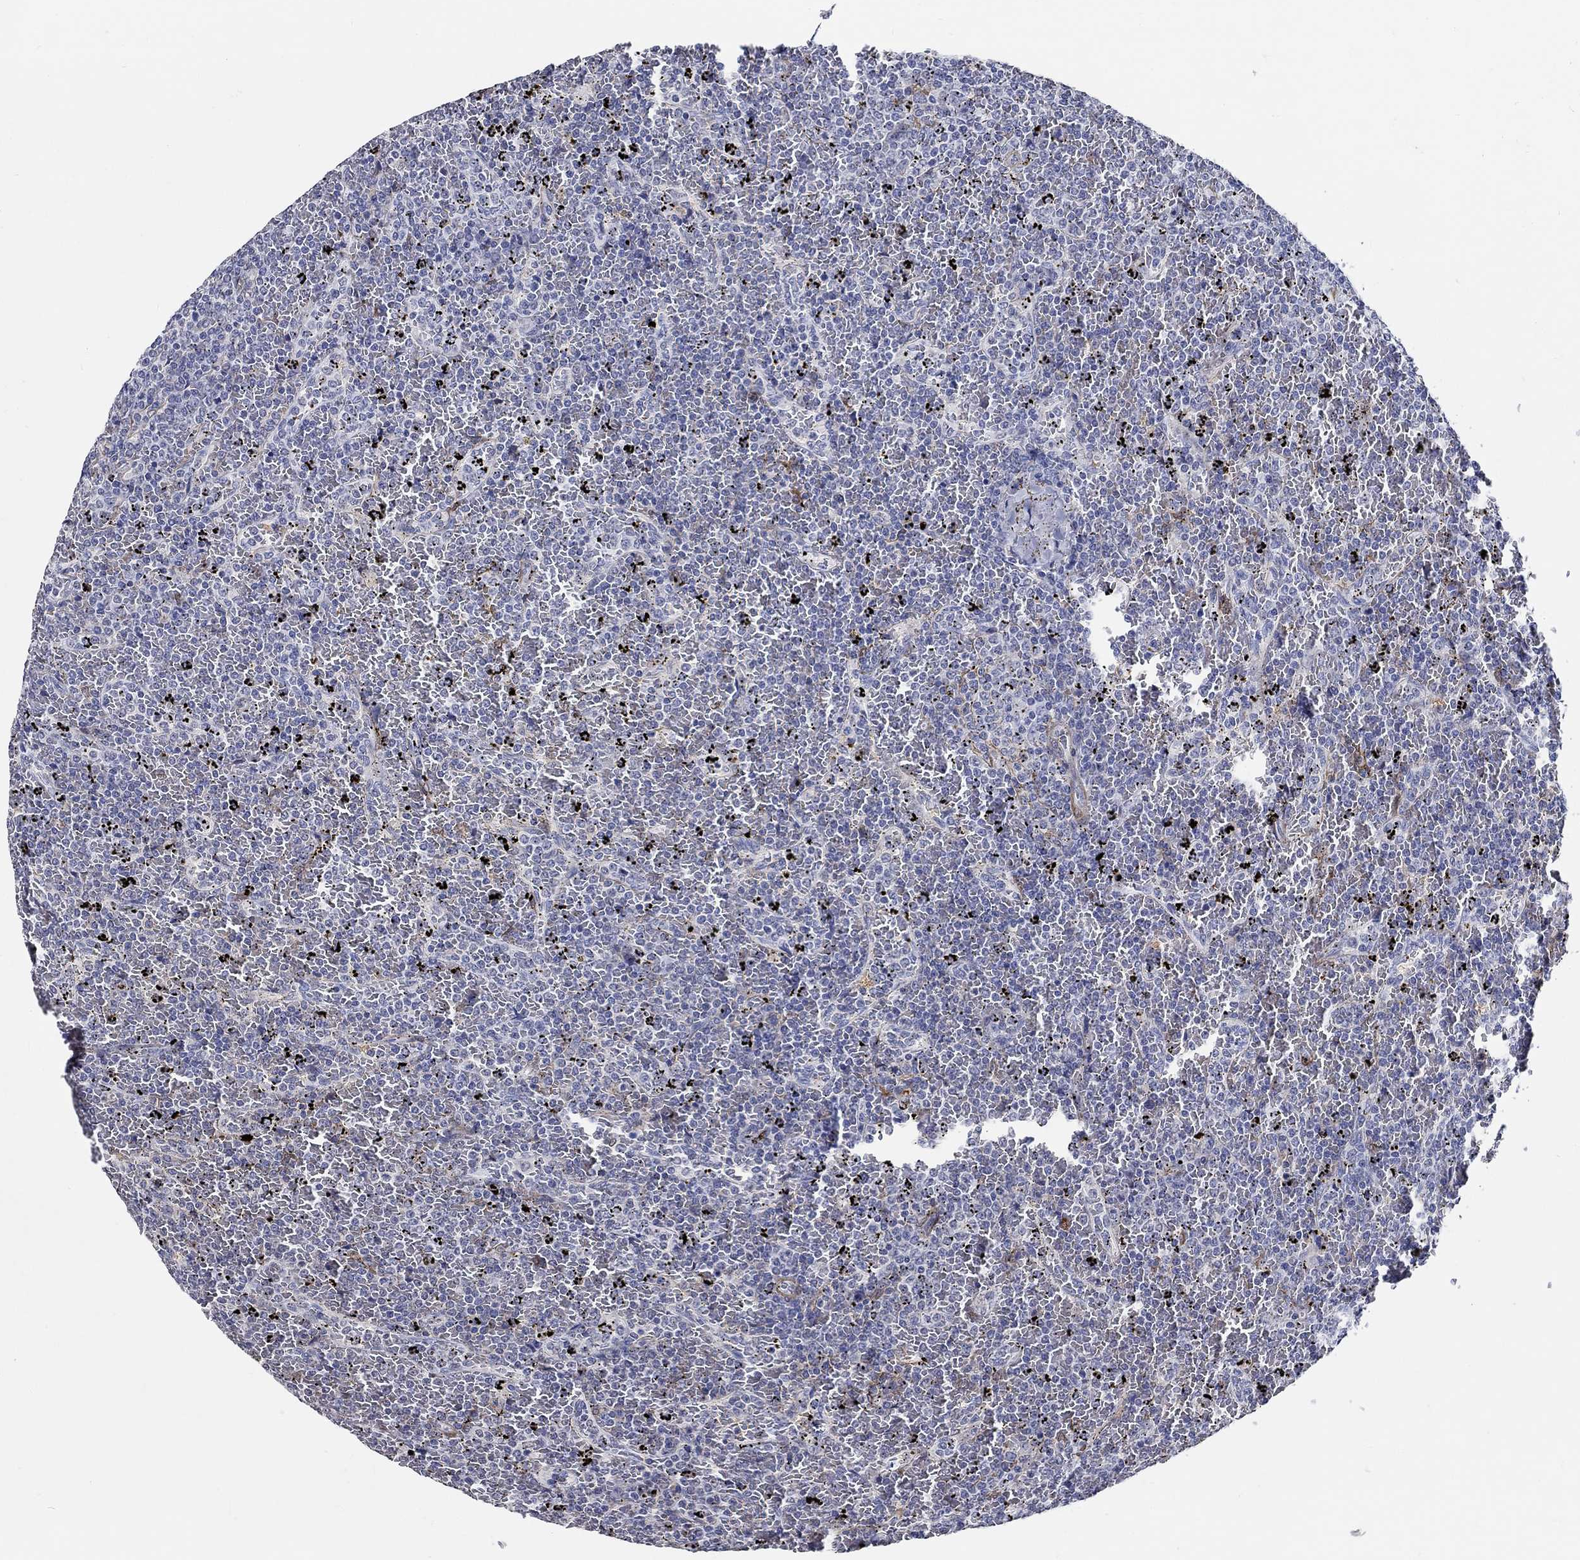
{"staining": {"intensity": "negative", "quantity": "none", "location": "none"}, "tissue": "lymphoma", "cell_type": "Tumor cells", "image_type": "cancer", "snomed": [{"axis": "morphology", "description": "Malignant lymphoma, non-Hodgkin's type, Low grade"}, {"axis": "topography", "description": "Spleen"}], "caption": "The immunohistochemistry photomicrograph has no significant expression in tumor cells of lymphoma tissue.", "gene": "PDE1B", "patient": {"sex": "female", "age": 77}}